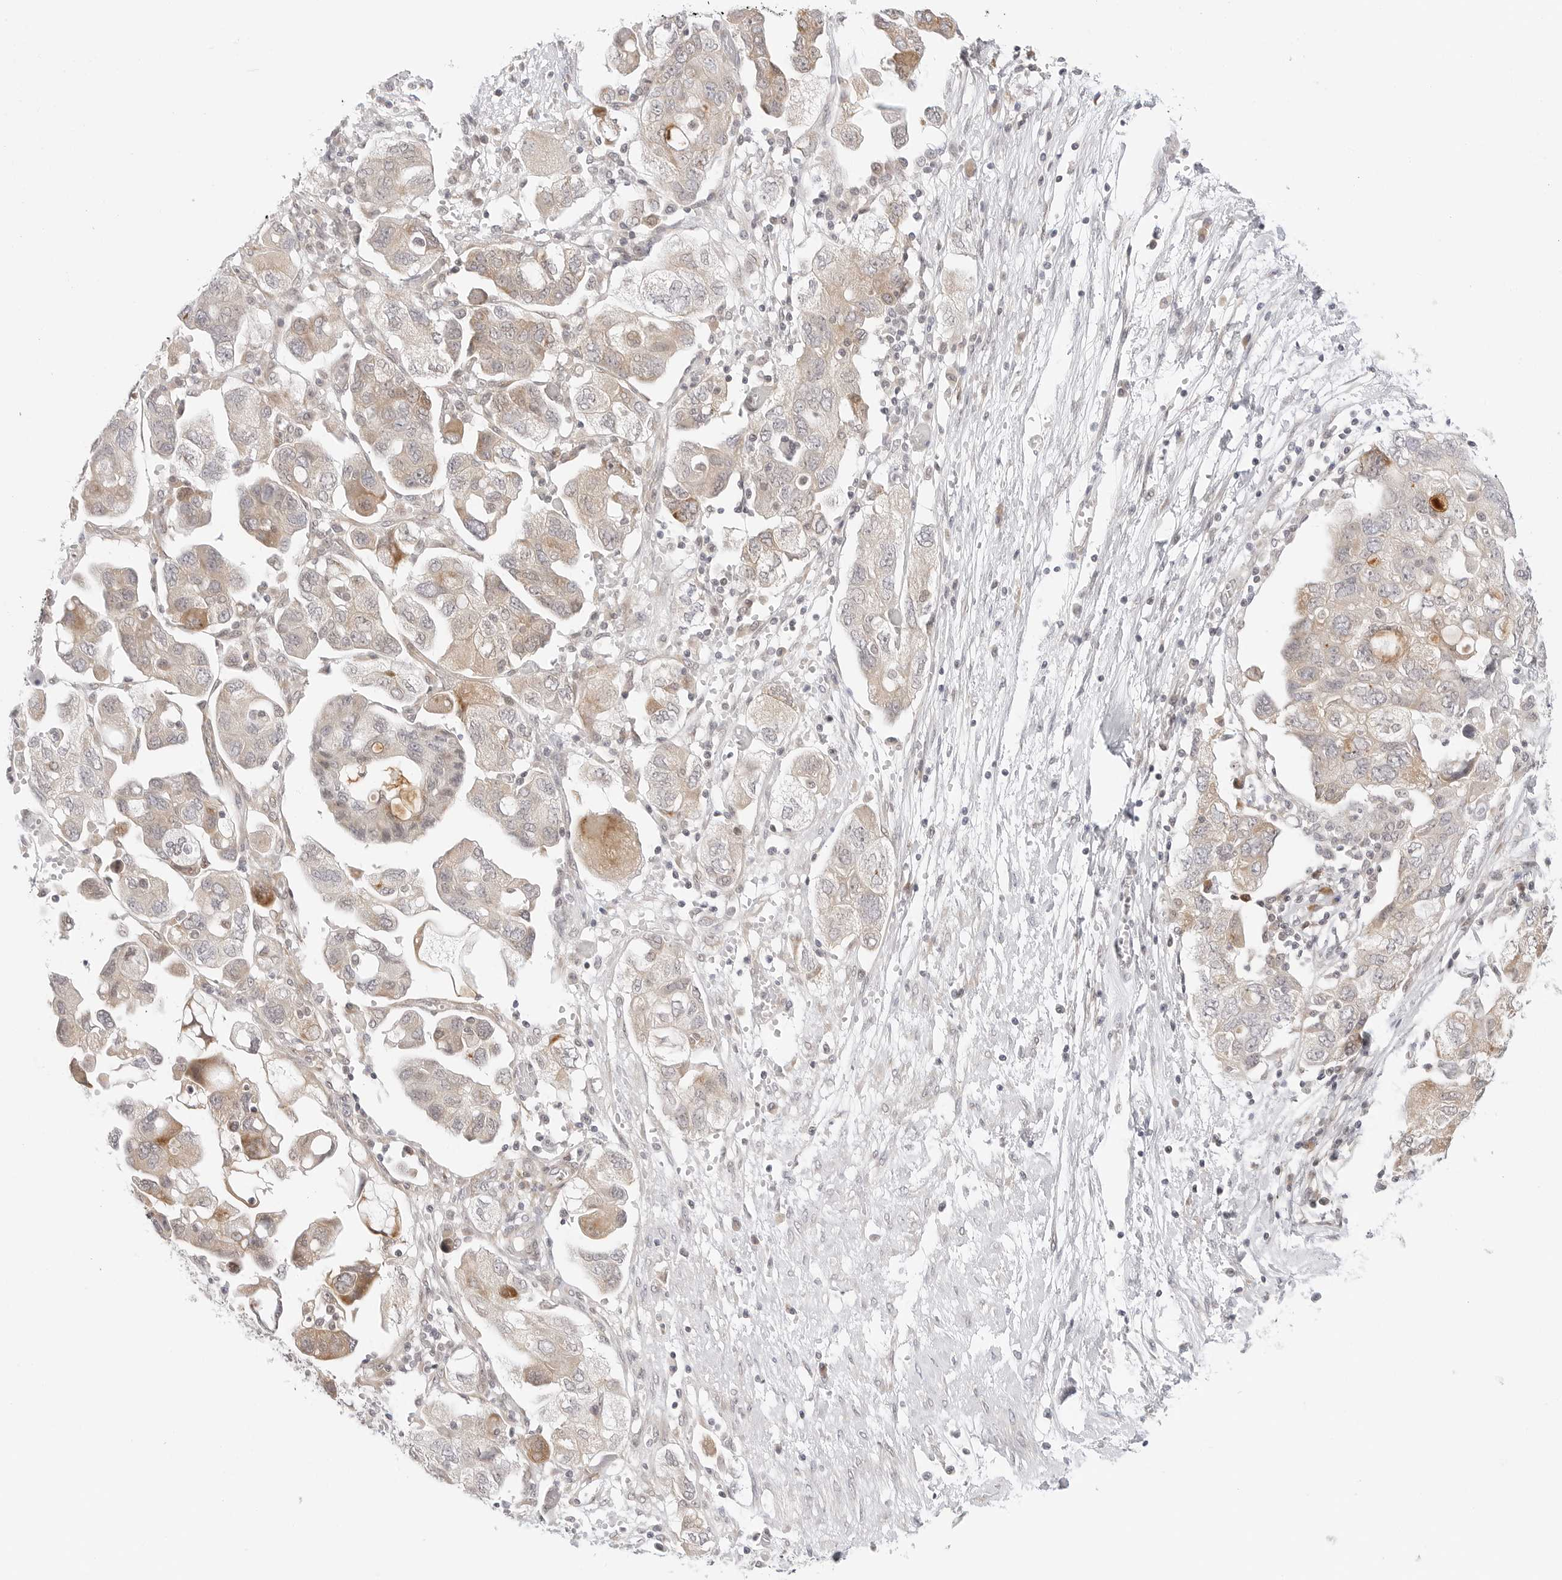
{"staining": {"intensity": "moderate", "quantity": "<25%", "location": "cytoplasmic/membranous"}, "tissue": "ovarian cancer", "cell_type": "Tumor cells", "image_type": "cancer", "snomed": [{"axis": "morphology", "description": "Carcinoma, NOS"}, {"axis": "morphology", "description": "Cystadenocarcinoma, serous, NOS"}, {"axis": "topography", "description": "Ovary"}], "caption": "Protein expression analysis of ovarian cancer (serous cystadenocarcinoma) exhibits moderate cytoplasmic/membranous positivity in approximately <25% of tumor cells.", "gene": "TCP1", "patient": {"sex": "female", "age": 69}}